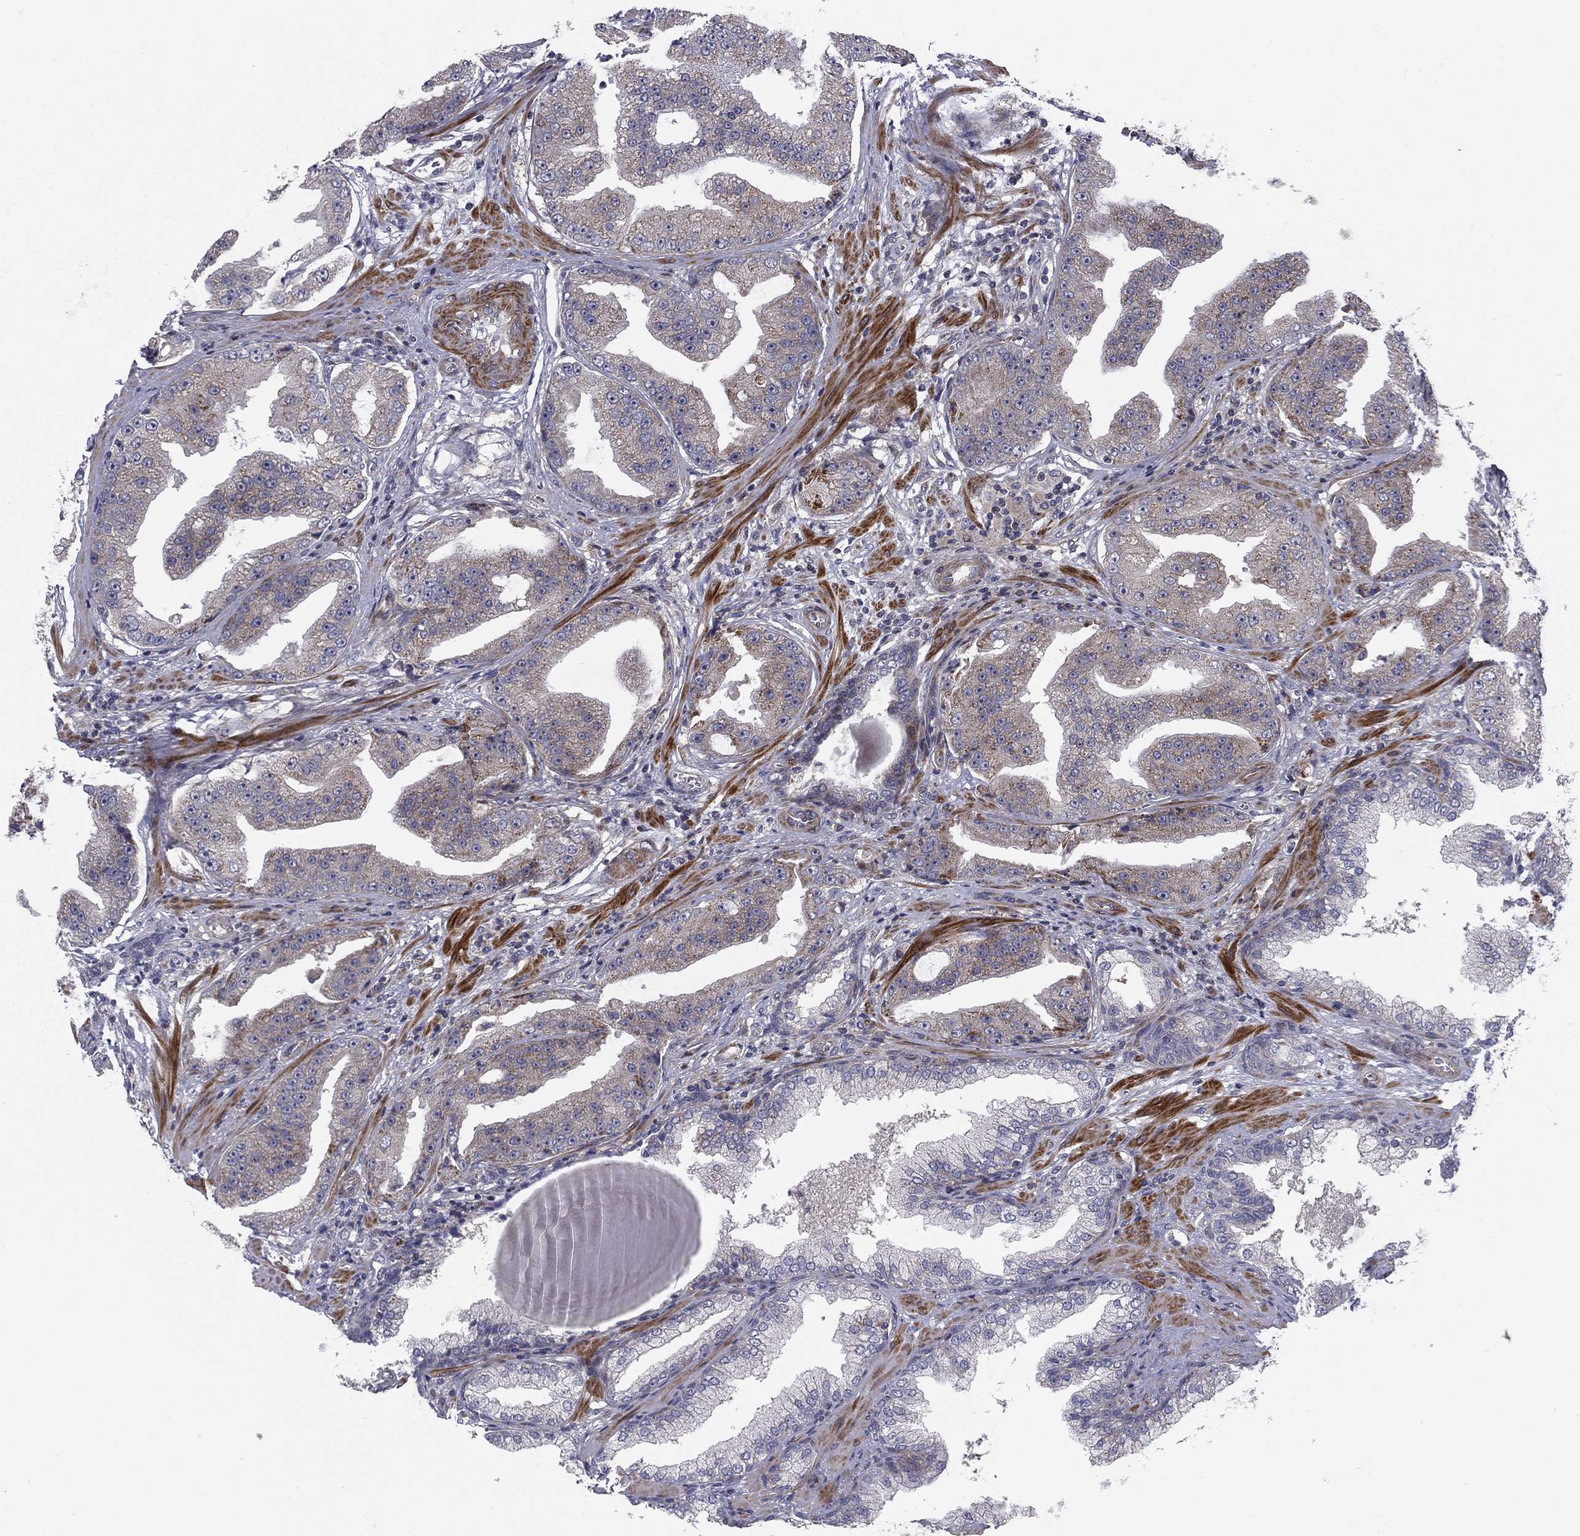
{"staining": {"intensity": "weak", "quantity": "<25%", "location": "cytoplasmic/membranous"}, "tissue": "prostate cancer", "cell_type": "Tumor cells", "image_type": "cancer", "snomed": [{"axis": "morphology", "description": "Adenocarcinoma, Low grade"}, {"axis": "topography", "description": "Prostate"}], "caption": "The photomicrograph displays no staining of tumor cells in low-grade adenocarcinoma (prostate).", "gene": "MIOS", "patient": {"sex": "male", "age": 62}}